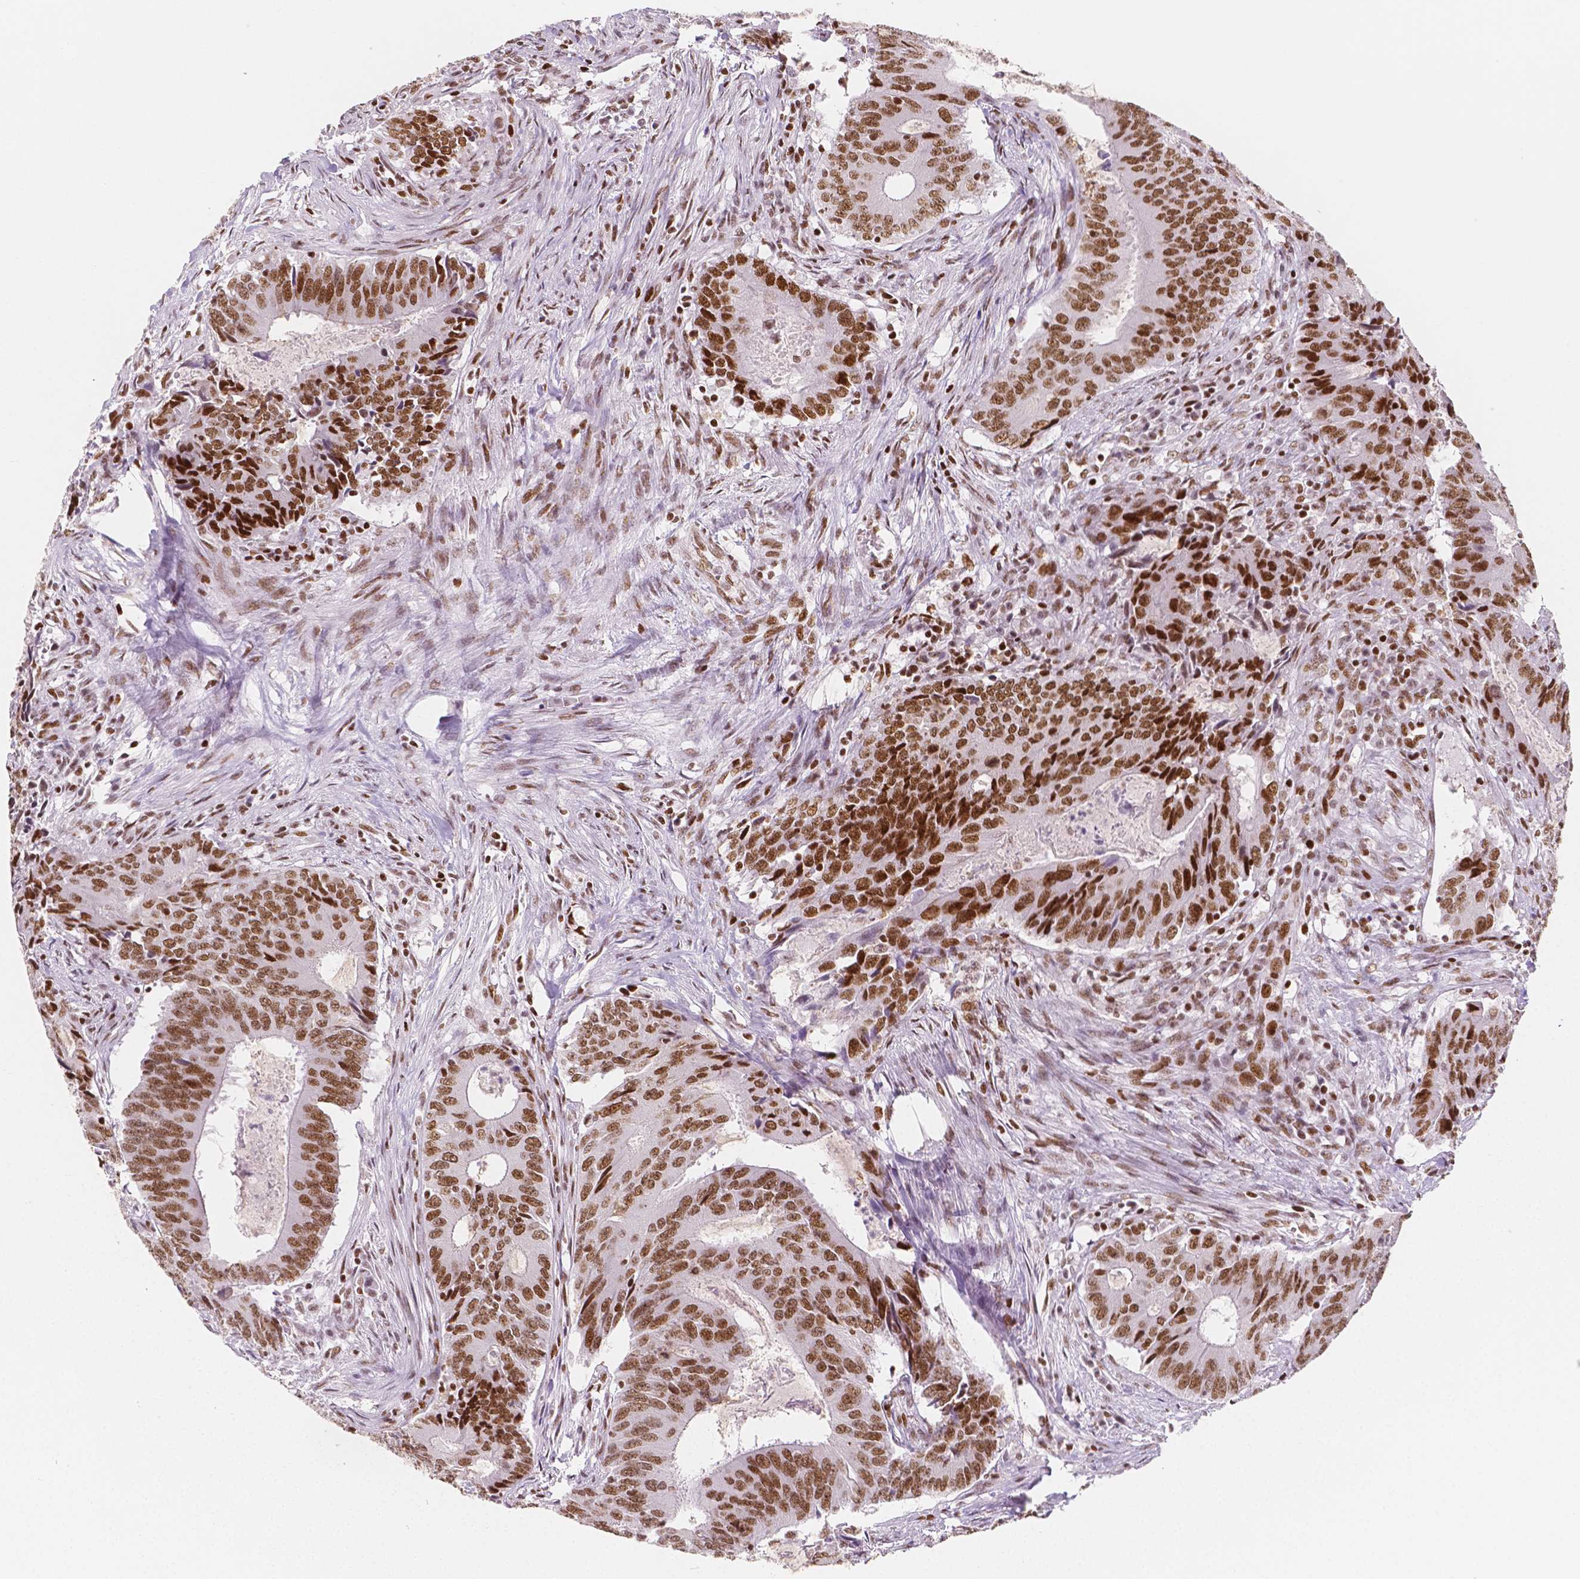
{"staining": {"intensity": "strong", "quantity": ">75%", "location": "nuclear"}, "tissue": "colorectal cancer", "cell_type": "Tumor cells", "image_type": "cancer", "snomed": [{"axis": "morphology", "description": "Adenocarcinoma, NOS"}, {"axis": "topography", "description": "Colon"}], "caption": "Immunohistochemistry histopathology image of neoplastic tissue: human colorectal cancer (adenocarcinoma) stained using IHC displays high levels of strong protein expression localized specifically in the nuclear of tumor cells, appearing as a nuclear brown color.", "gene": "HDAC1", "patient": {"sex": "male", "age": 67}}